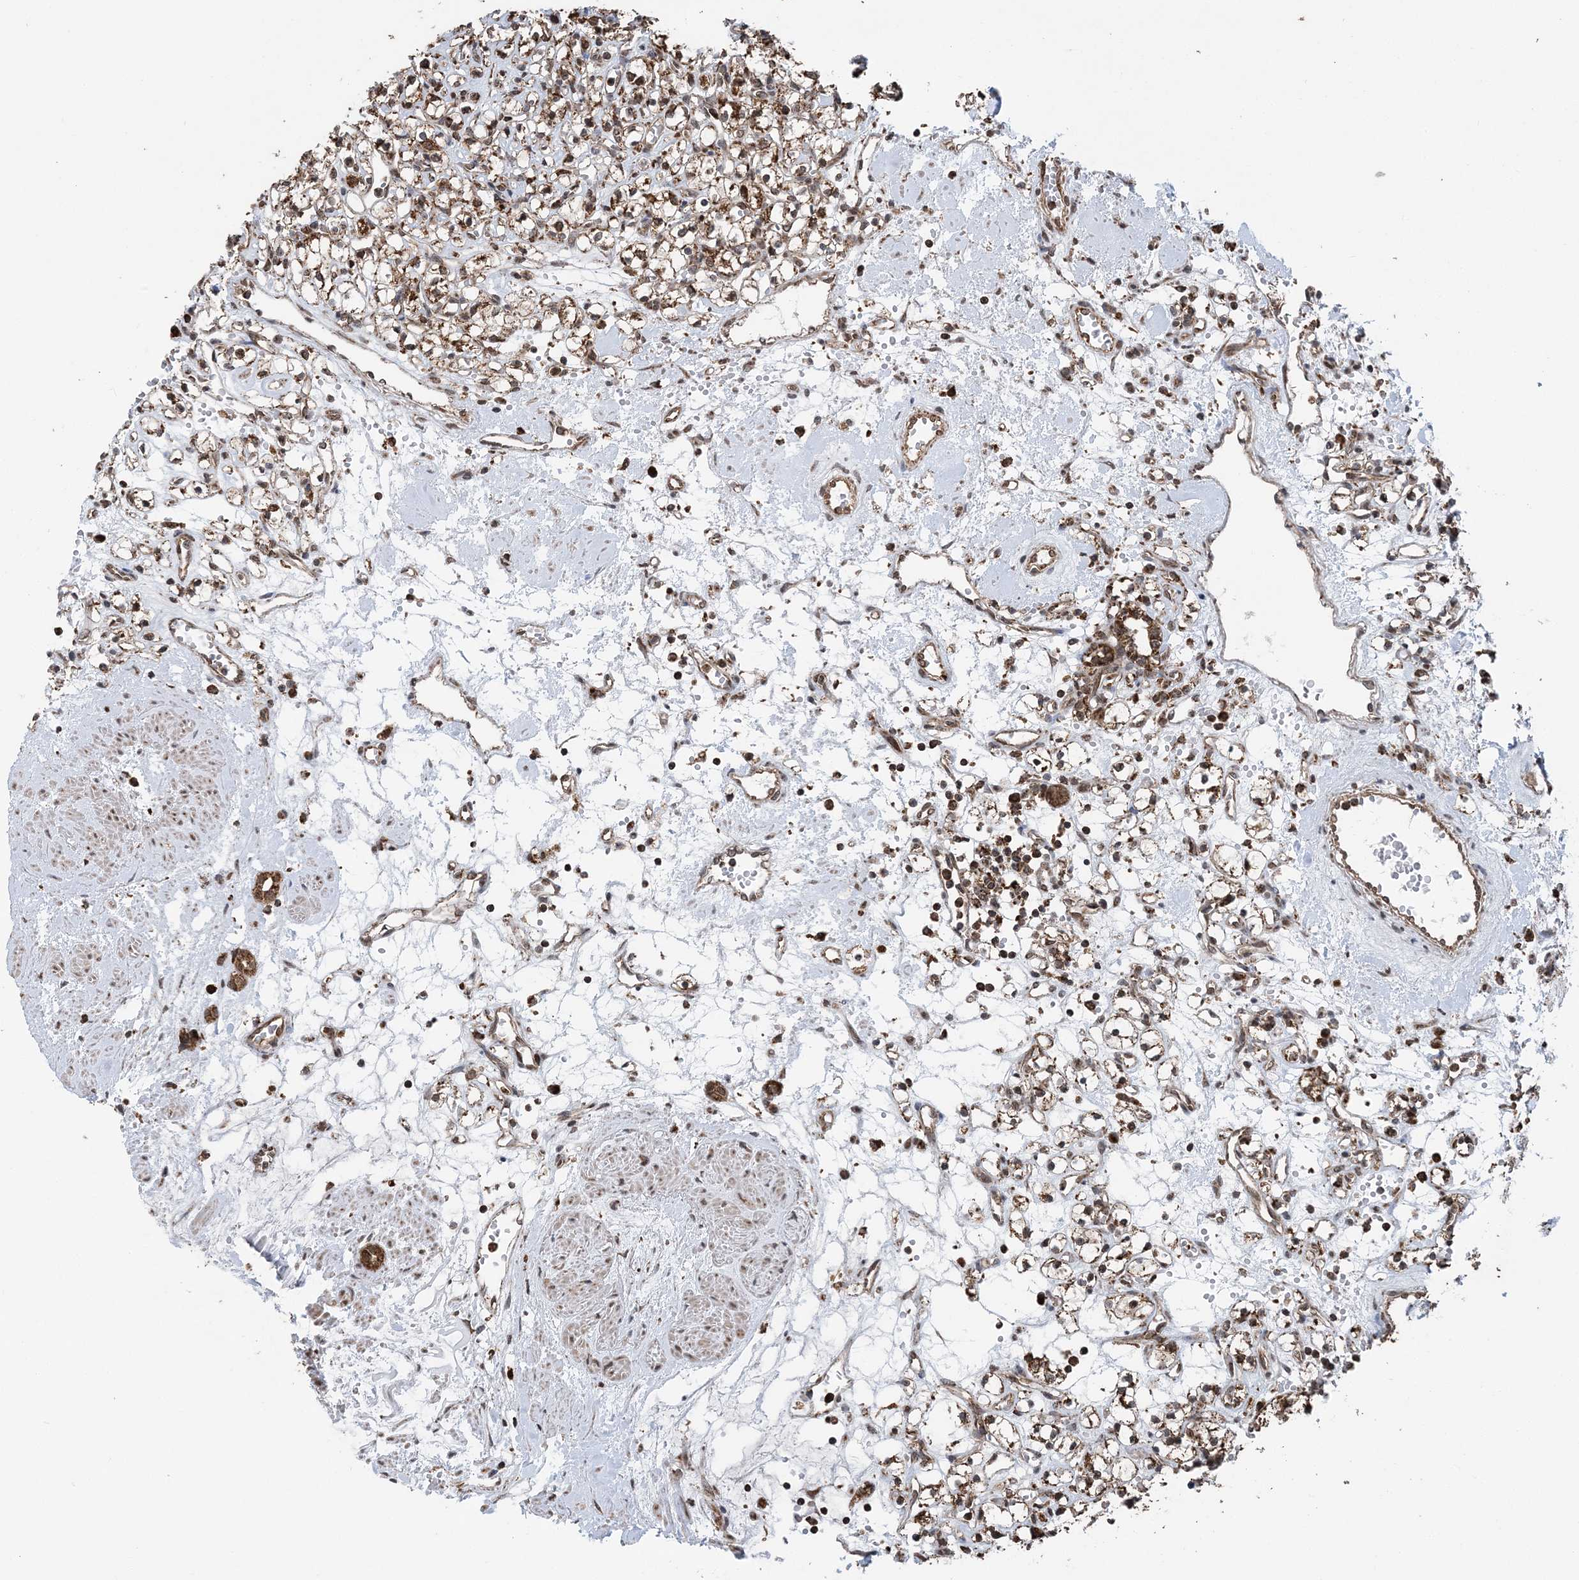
{"staining": {"intensity": "moderate", "quantity": ">75%", "location": "cytoplasmic/membranous"}, "tissue": "renal cancer", "cell_type": "Tumor cells", "image_type": "cancer", "snomed": [{"axis": "morphology", "description": "Adenocarcinoma, NOS"}, {"axis": "topography", "description": "Kidney"}], "caption": "Immunohistochemical staining of renal cancer exhibits medium levels of moderate cytoplasmic/membranous positivity in about >75% of tumor cells.", "gene": "PCBP1", "patient": {"sex": "female", "age": 59}}